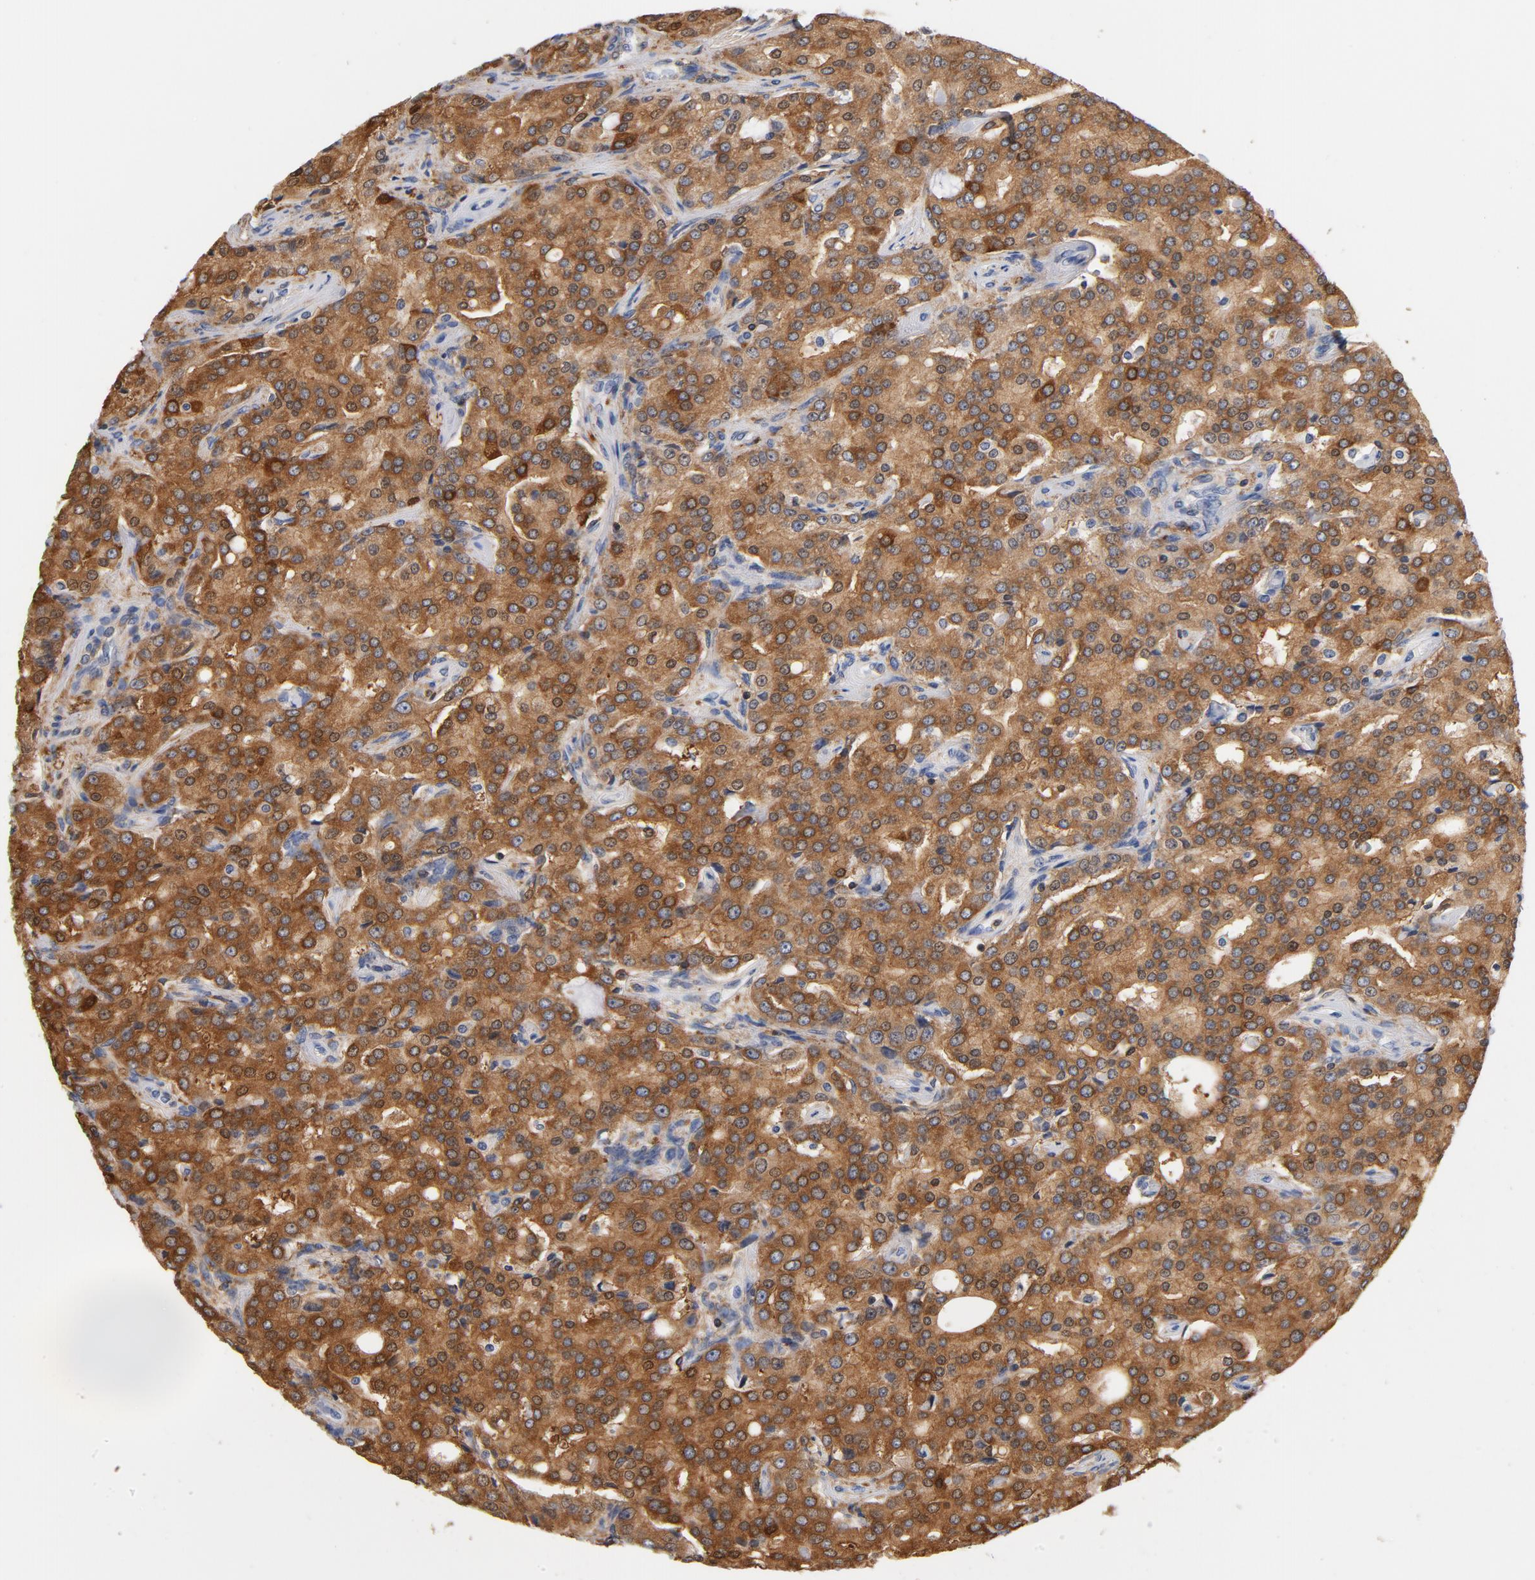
{"staining": {"intensity": "strong", "quantity": ">75%", "location": "cytoplasmic/membranous"}, "tissue": "prostate cancer", "cell_type": "Tumor cells", "image_type": "cancer", "snomed": [{"axis": "morphology", "description": "Adenocarcinoma, High grade"}, {"axis": "topography", "description": "Prostate"}], "caption": "This is an image of immunohistochemistry (IHC) staining of prostate high-grade adenocarcinoma, which shows strong staining in the cytoplasmic/membranous of tumor cells.", "gene": "EZR", "patient": {"sex": "male", "age": 72}}